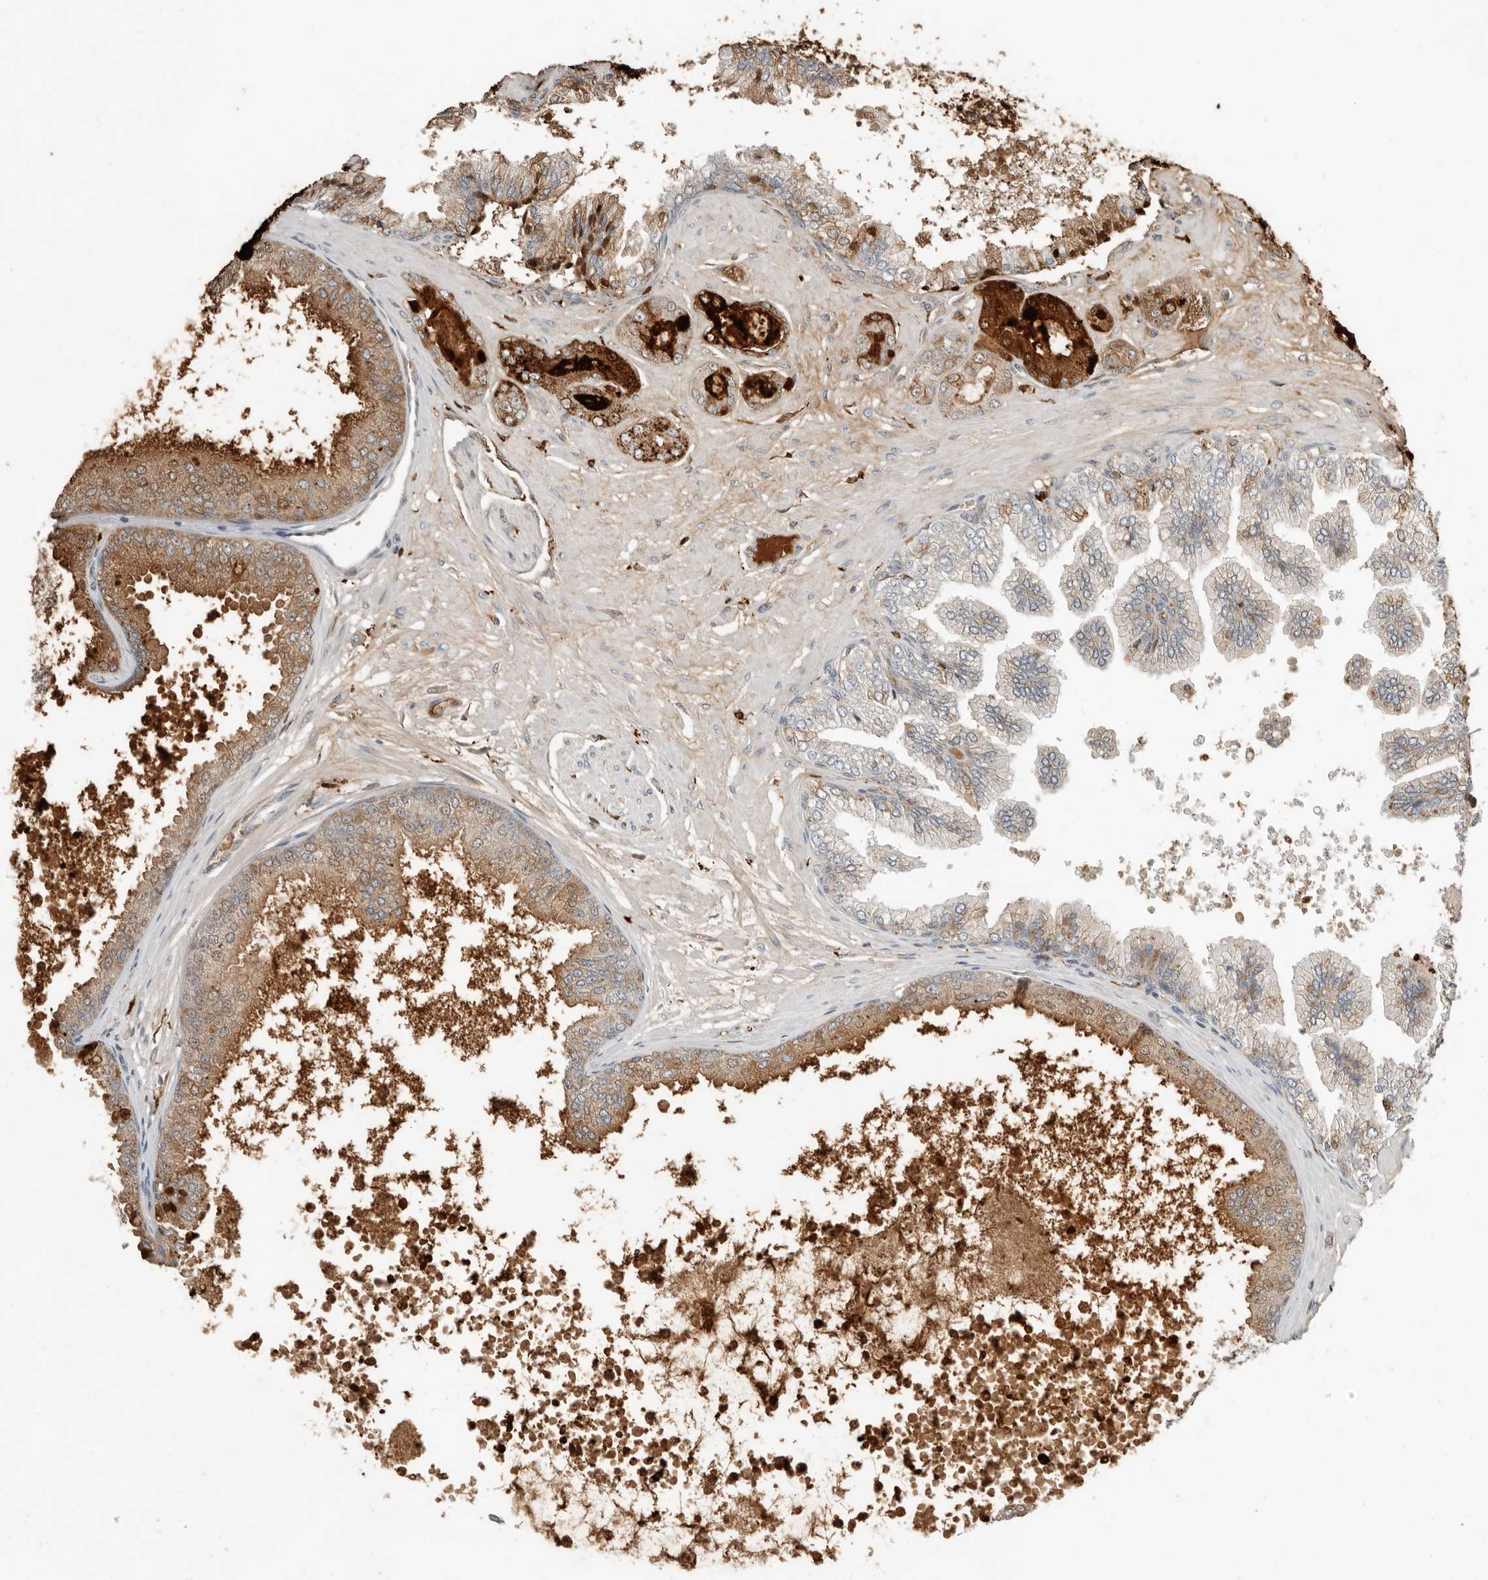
{"staining": {"intensity": "strong", "quantity": "25%-75%", "location": "cytoplasmic/membranous"}, "tissue": "prostate cancer", "cell_type": "Tumor cells", "image_type": "cancer", "snomed": [{"axis": "morphology", "description": "Adenocarcinoma, Low grade"}, {"axis": "topography", "description": "Prostate"}], "caption": "This photomicrograph displays prostate cancer stained with immunohistochemistry (IHC) to label a protein in brown. The cytoplasmic/membranous of tumor cells show strong positivity for the protein. Nuclei are counter-stained blue.", "gene": "KLHL38", "patient": {"sex": "male", "age": 63}}